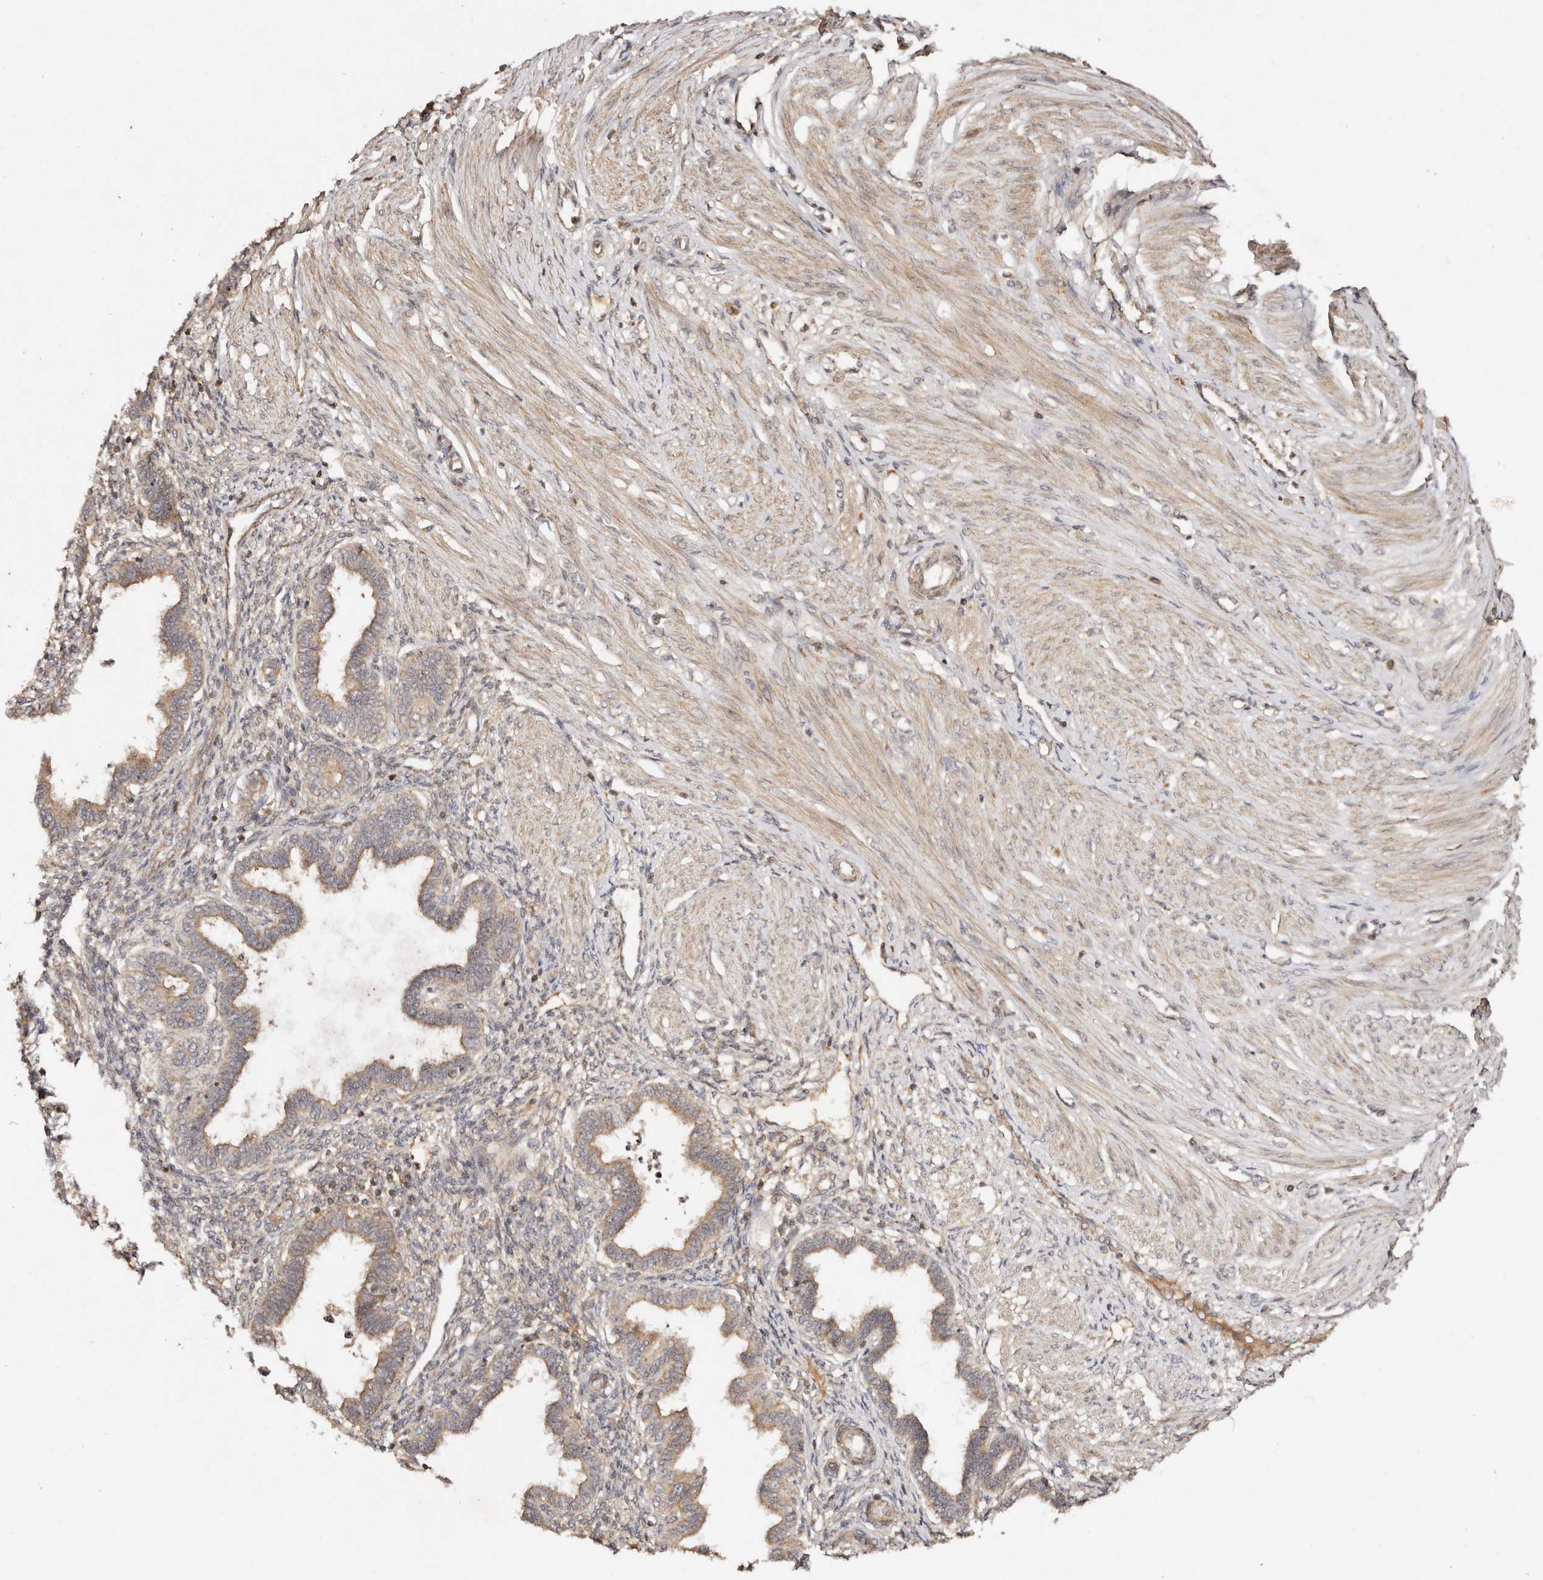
{"staining": {"intensity": "weak", "quantity": "25%-75%", "location": "cytoplasmic/membranous"}, "tissue": "endometrium", "cell_type": "Cells in endometrial stroma", "image_type": "normal", "snomed": [{"axis": "morphology", "description": "Normal tissue, NOS"}, {"axis": "topography", "description": "Endometrium"}], "caption": "Immunohistochemical staining of unremarkable human endometrium exhibits weak cytoplasmic/membranous protein staining in about 25%-75% of cells in endometrial stroma. (IHC, brightfield microscopy, high magnification).", "gene": "DENND11", "patient": {"sex": "female", "age": 33}}